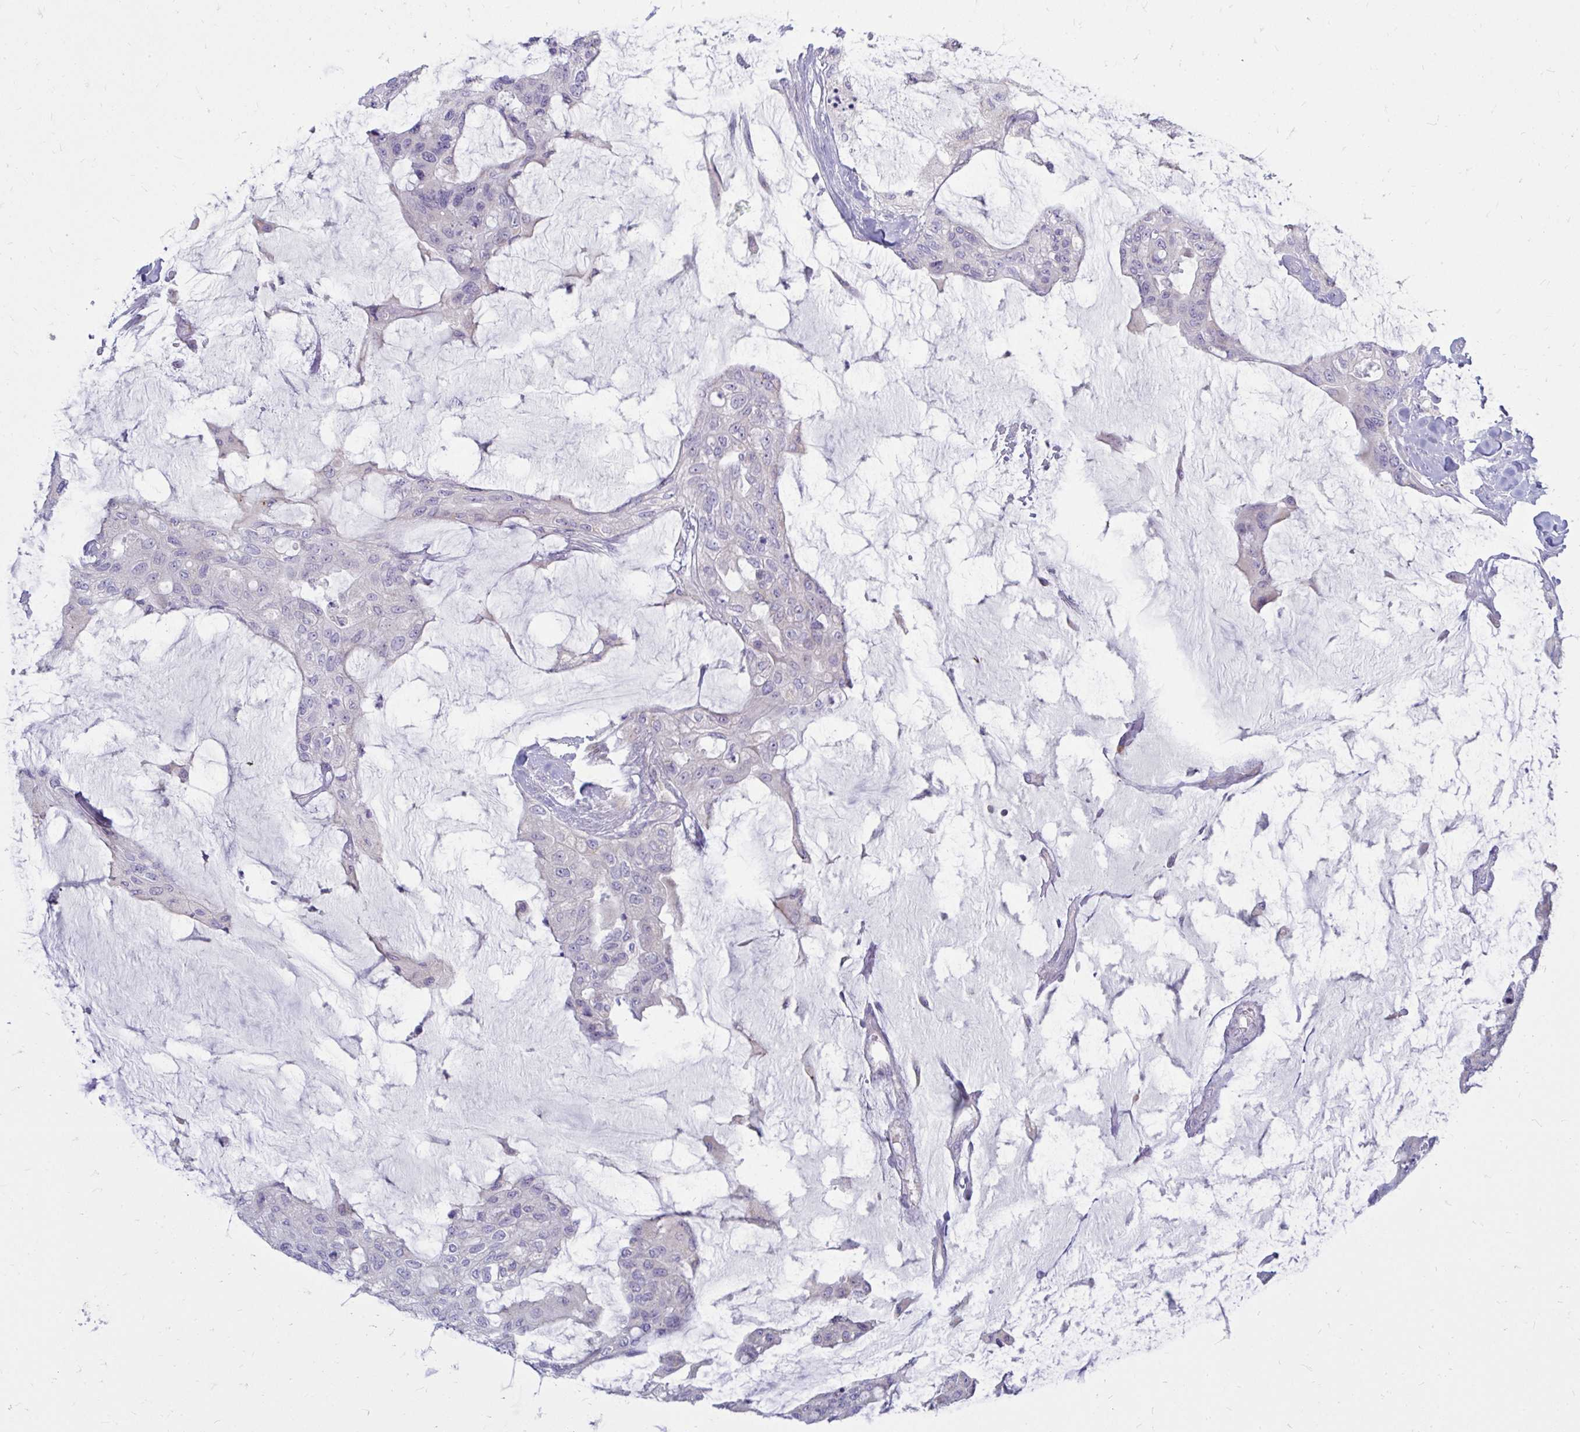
{"staining": {"intensity": "negative", "quantity": "none", "location": "none"}, "tissue": "colorectal cancer", "cell_type": "Tumor cells", "image_type": "cancer", "snomed": [{"axis": "morphology", "description": "Adenocarcinoma, NOS"}, {"axis": "topography", "description": "Rectum"}], "caption": "A high-resolution photomicrograph shows immunohistochemistry staining of adenocarcinoma (colorectal), which displays no significant positivity in tumor cells.", "gene": "OR10R2", "patient": {"sex": "female", "age": 59}}